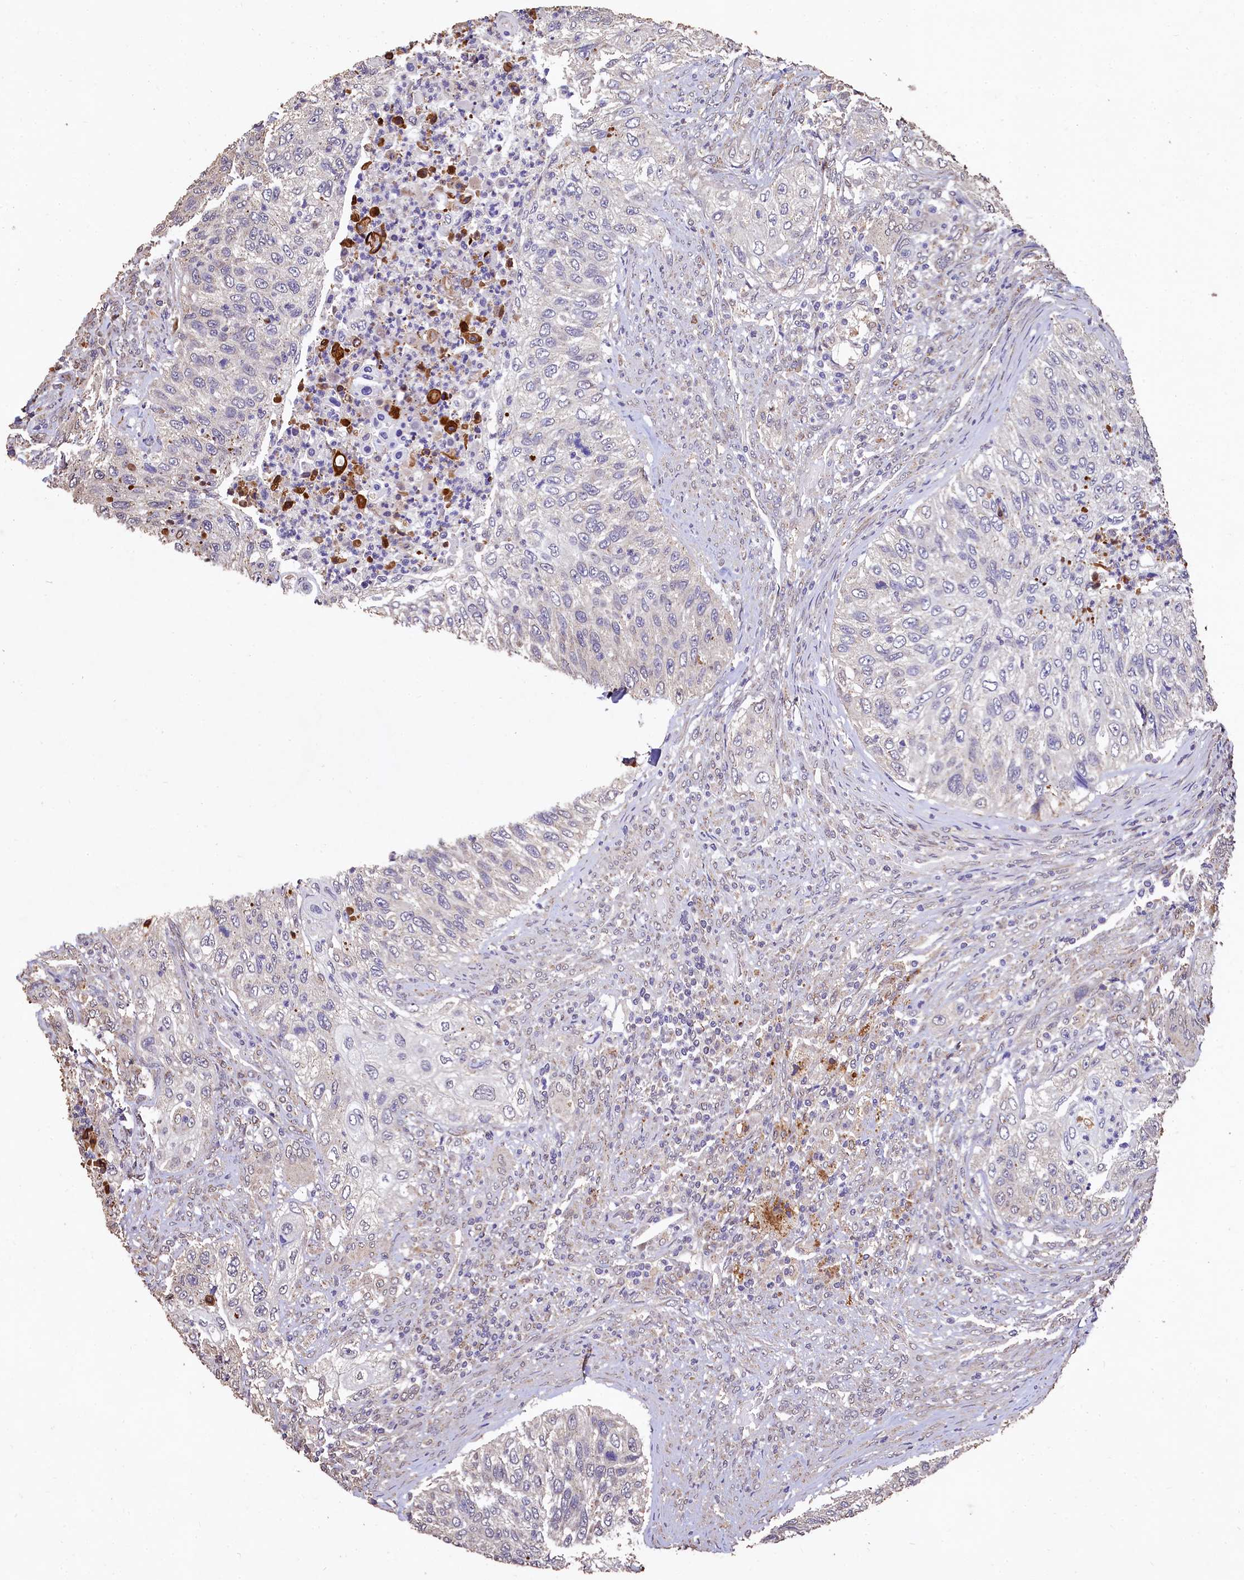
{"staining": {"intensity": "negative", "quantity": "none", "location": "none"}, "tissue": "urothelial cancer", "cell_type": "Tumor cells", "image_type": "cancer", "snomed": [{"axis": "morphology", "description": "Urothelial carcinoma, High grade"}, {"axis": "topography", "description": "Urinary bladder"}], "caption": "IHC of human urothelial cancer exhibits no expression in tumor cells.", "gene": "LSM4", "patient": {"sex": "female", "age": 60}}